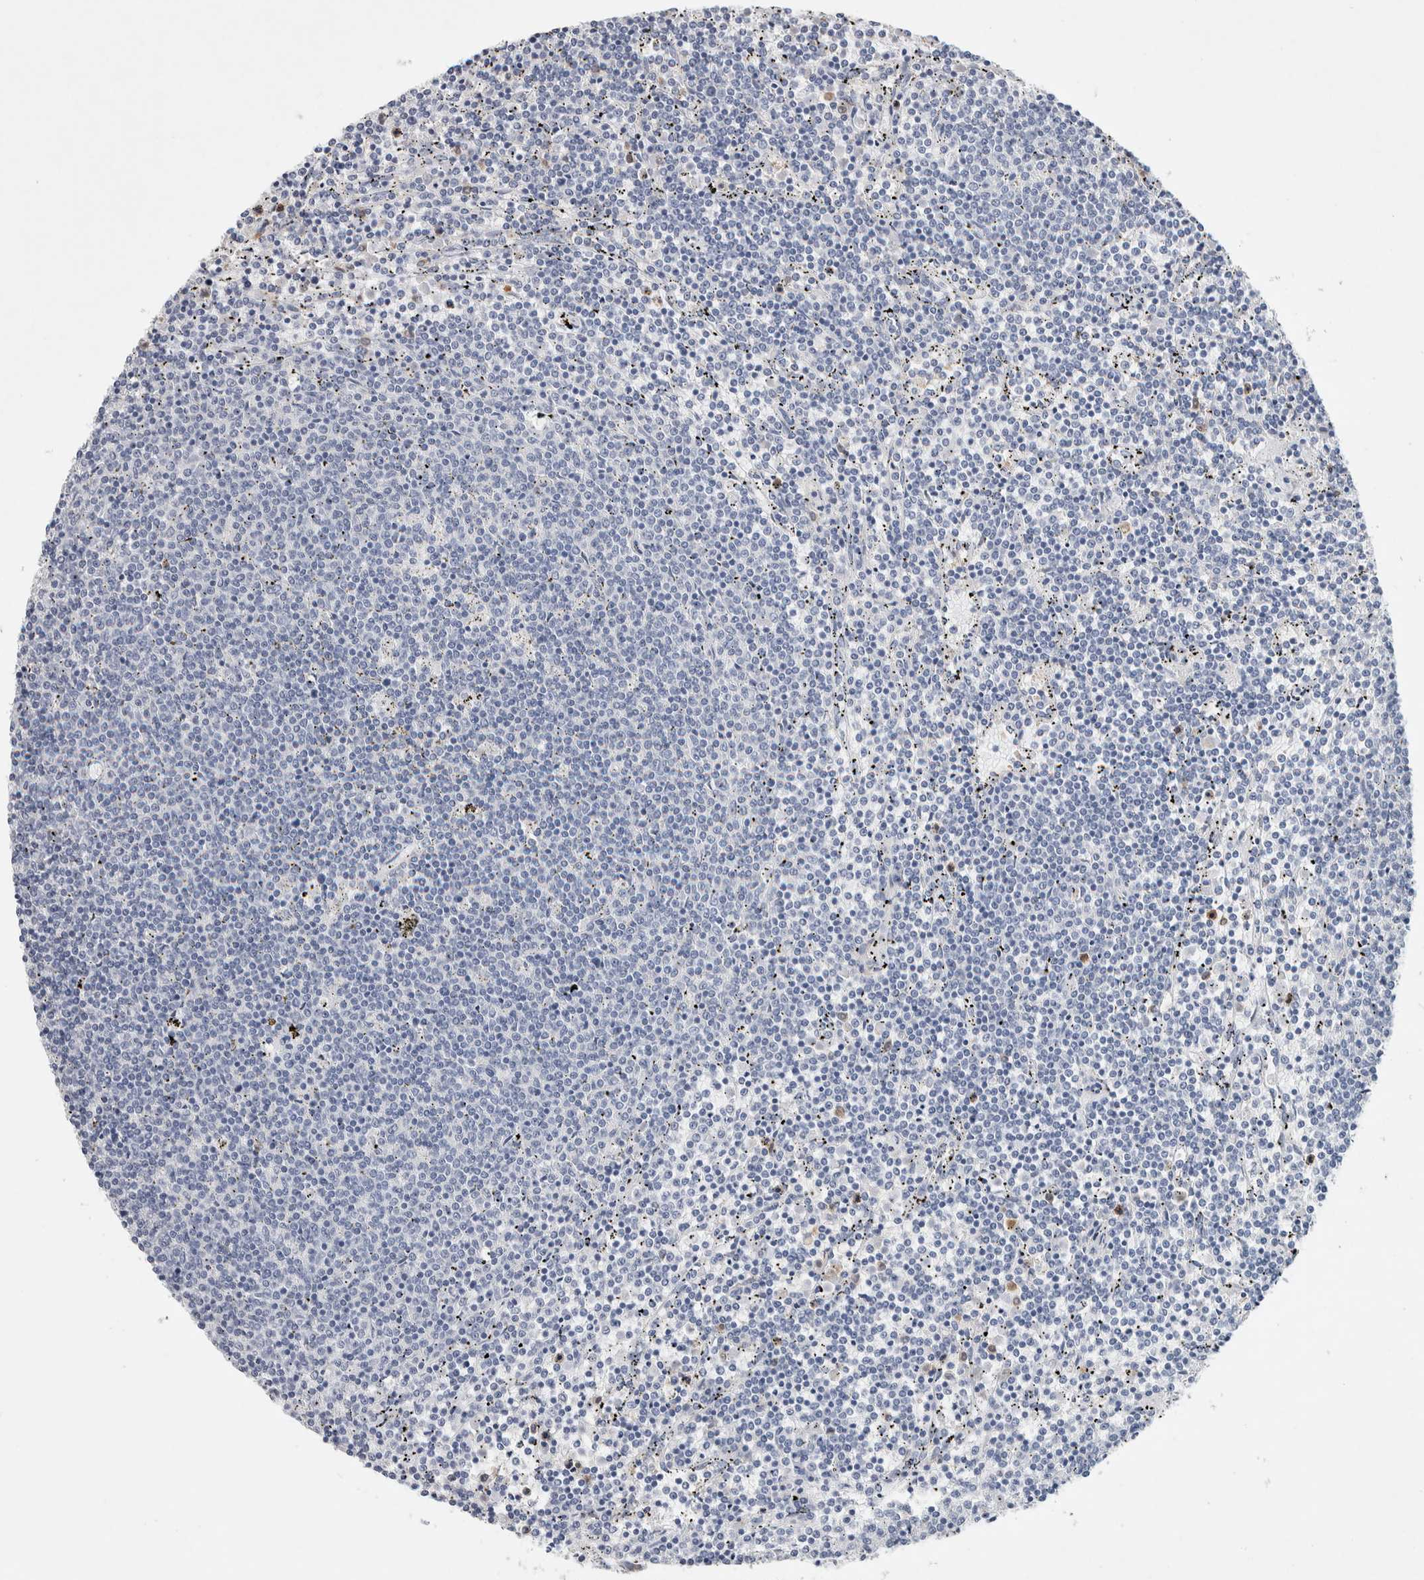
{"staining": {"intensity": "negative", "quantity": "none", "location": "none"}, "tissue": "lymphoma", "cell_type": "Tumor cells", "image_type": "cancer", "snomed": [{"axis": "morphology", "description": "Malignant lymphoma, non-Hodgkin's type, Low grade"}, {"axis": "topography", "description": "Spleen"}], "caption": "This is an immunohistochemistry (IHC) photomicrograph of lymphoma. There is no staining in tumor cells.", "gene": "NCF2", "patient": {"sex": "female", "age": 50}}